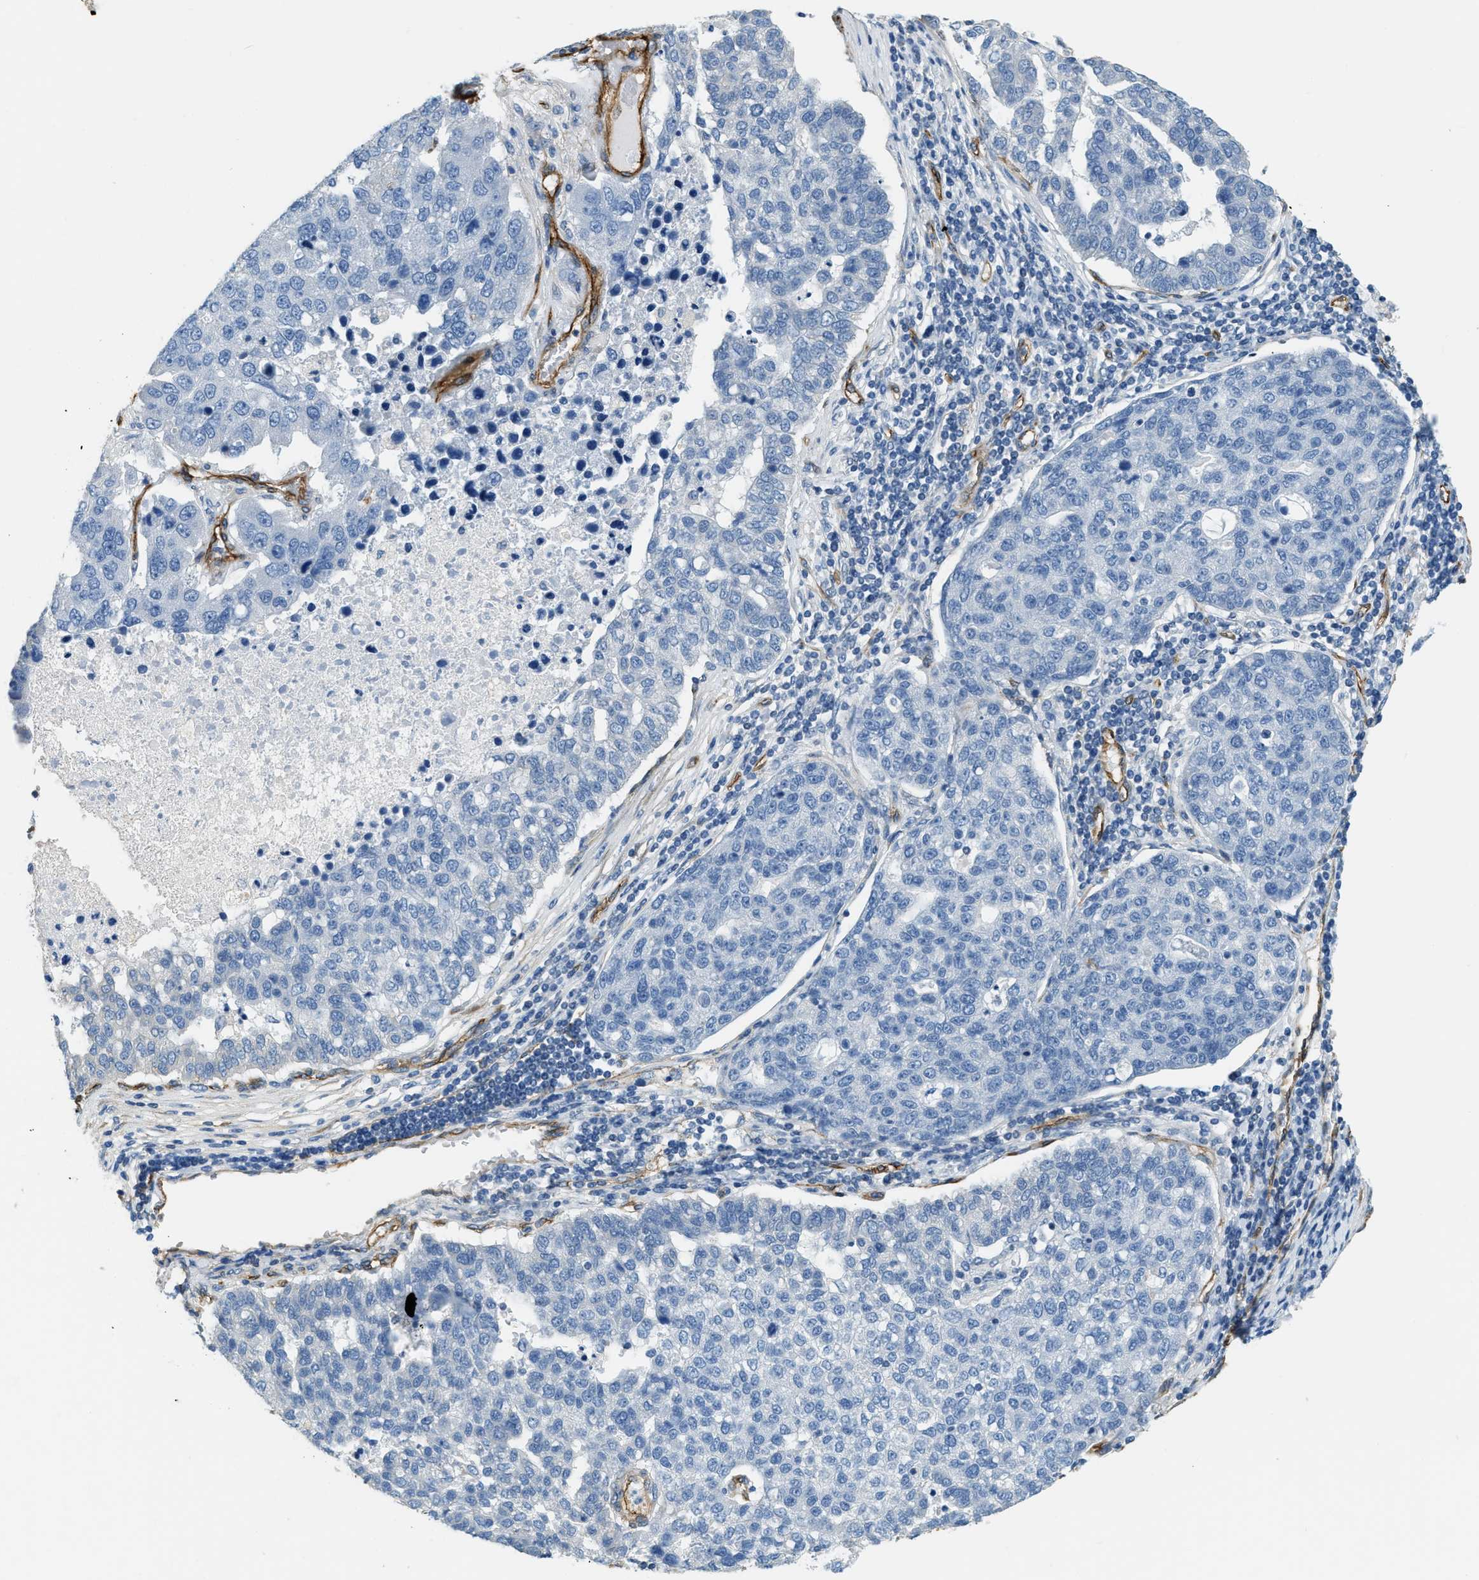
{"staining": {"intensity": "negative", "quantity": "none", "location": "none"}, "tissue": "pancreatic cancer", "cell_type": "Tumor cells", "image_type": "cancer", "snomed": [{"axis": "morphology", "description": "Adenocarcinoma, NOS"}, {"axis": "topography", "description": "Pancreas"}], "caption": "Immunohistochemistry photomicrograph of neoplastic tissue: pancreatic cancer stained with DAB (3,3'-diaminobenzidine) exhibits no significant protein staining in tumor cells. (DAB IHC with hematoxylin counter stain).", "gene": "TMEM43", "patient": {"sex": "female", "age": 61}}